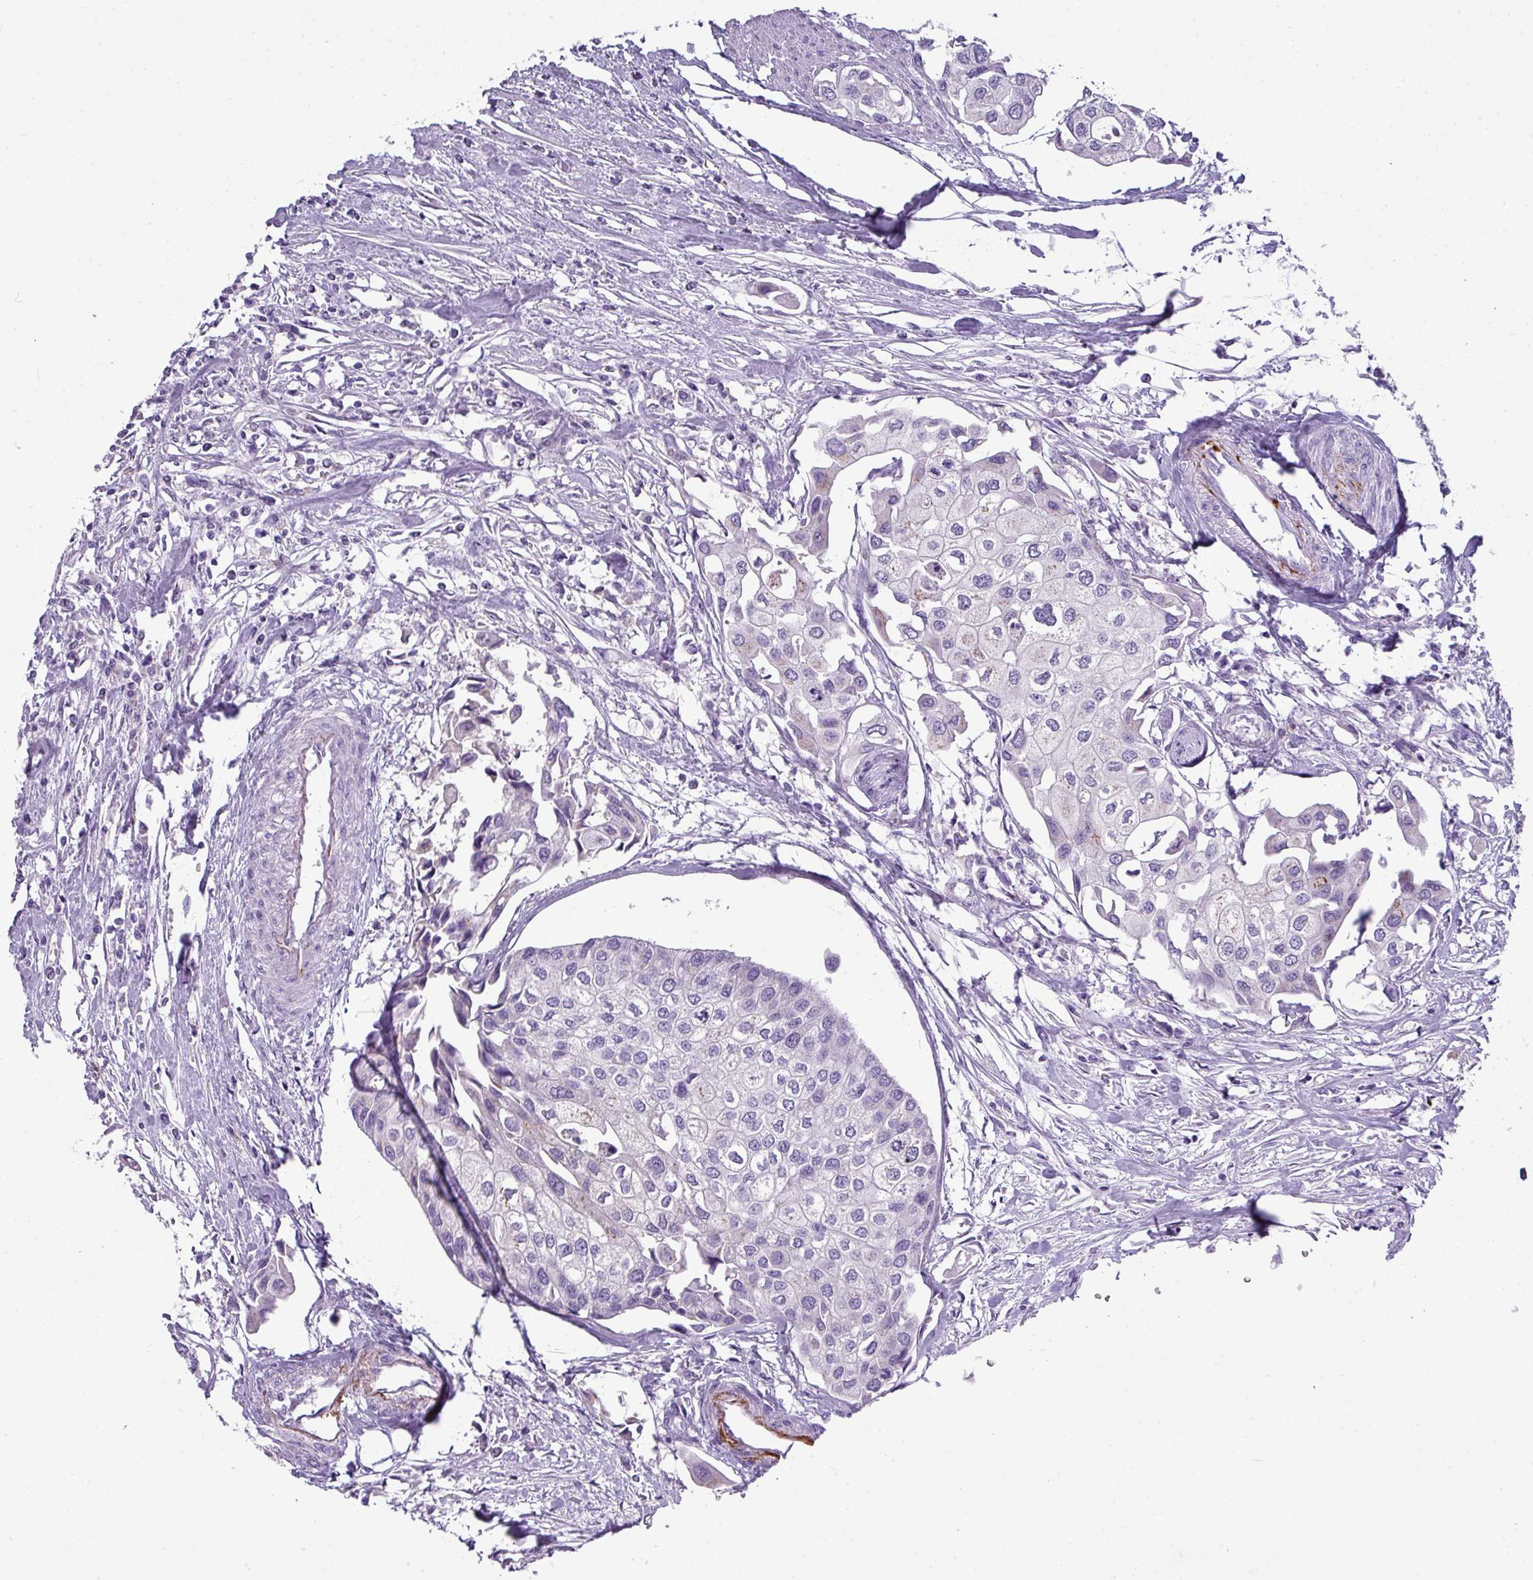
{"staining": {"intensity": "negative", "quantity": "none", "location": "none"}, "tissue": "urothelial cancer", "cell_type": "Tumor cells", "image_type": "cancer", "snomed": [{"axis": "morphology", "description": "Urothelial carcinoma, High grade"}, {"axis": "topography", "description": "Urinary bladder"}], "caption": "IHC of human high-grade urothelial carcinoma exhibits no positivity in tumor cells.", "gene": "ZNF568", "patient": {"sex": "male", "age": 64}}